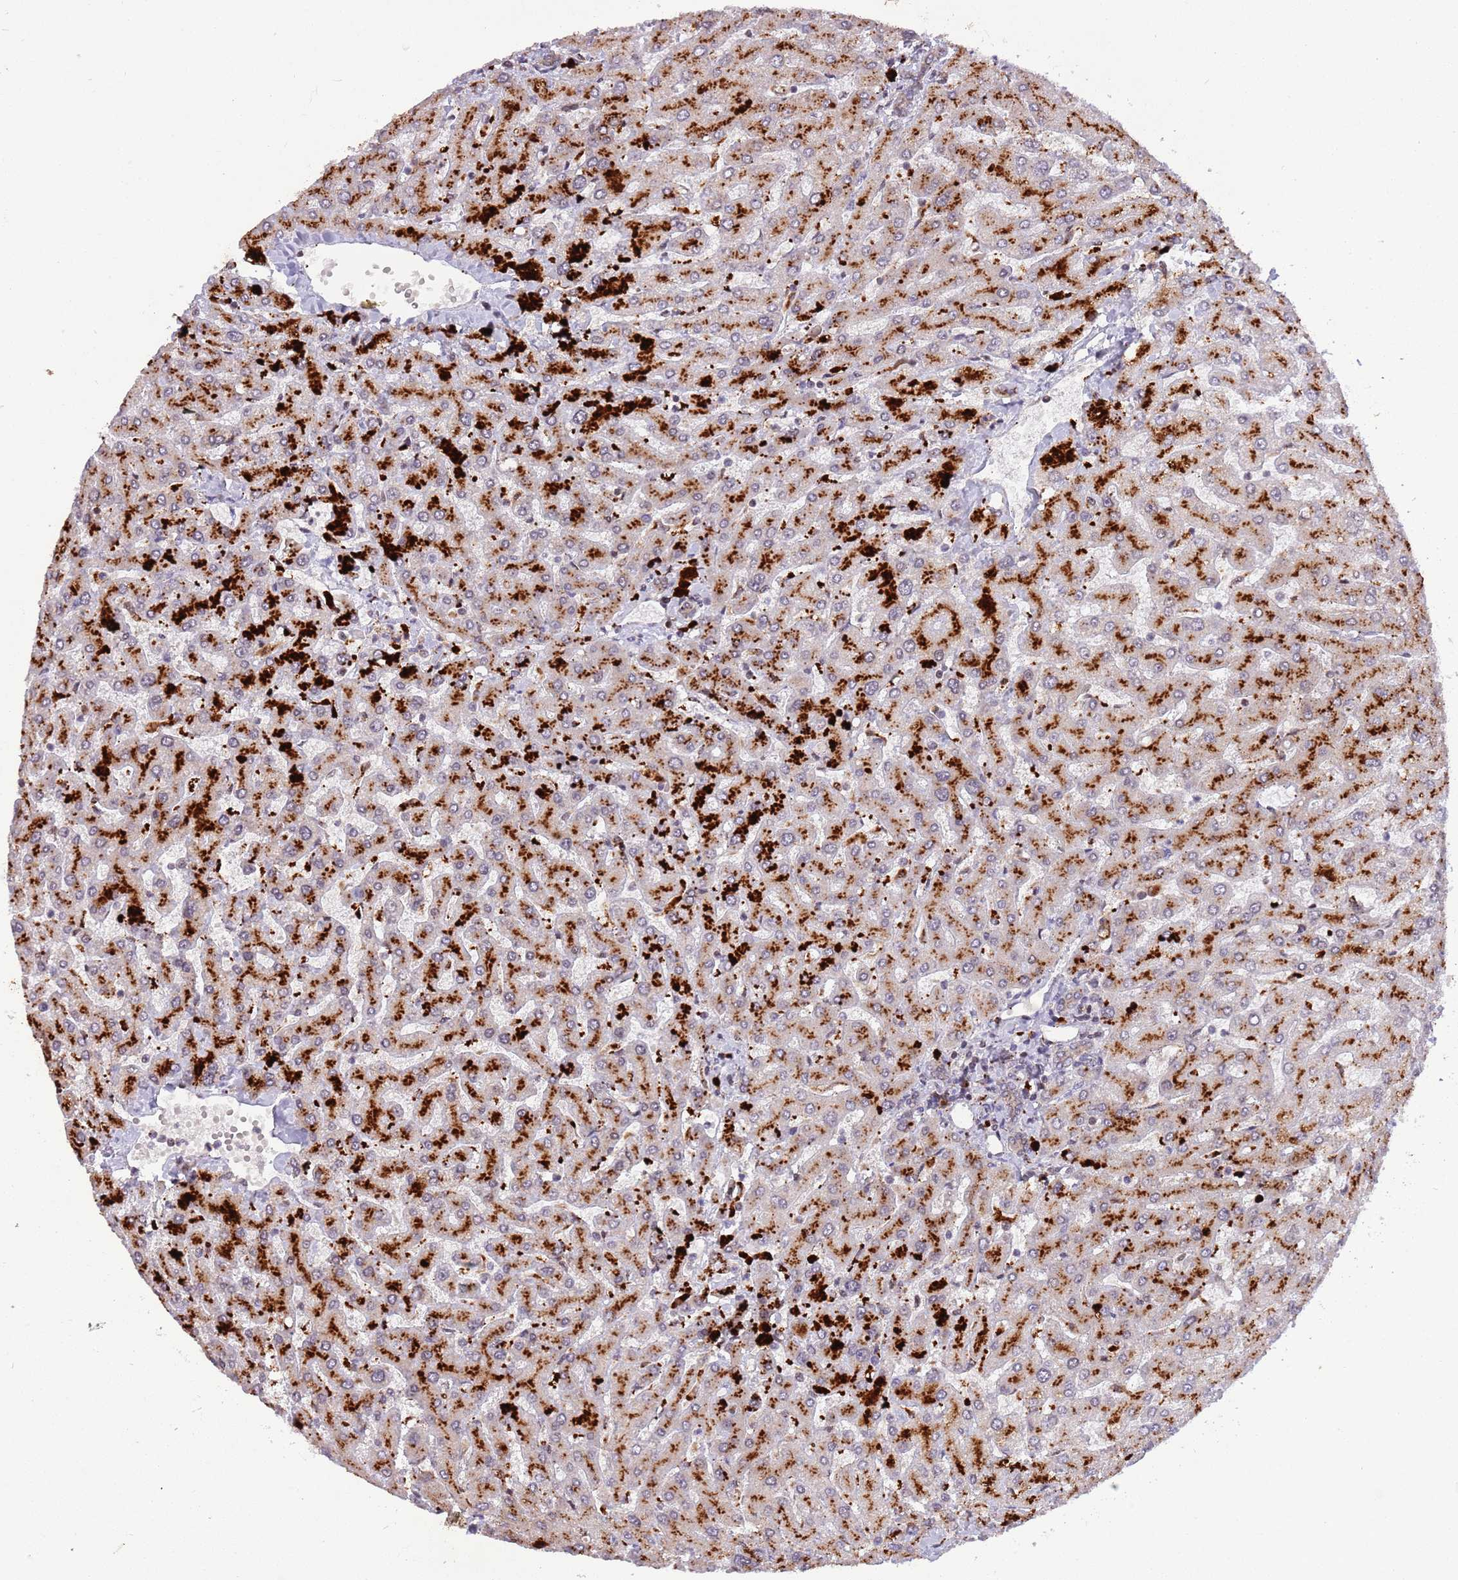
{"staining": {"intensity": "weak", "quantity": ">75%", "location": "cytoplasmic/membranous"}, "tissue": "liver", "cell_type": "Cholangiocytes", "image_type": "normal", "snomed": [{"axis": "morphology", "description": "Normal tissue, NOS"}, {"axis": "topography", "description": "Liver"}], "caption": "Immunohistochemical staining of benign human liver shows >75% levels of weak cytoplasmic/membranous protein staining in about >75% of cholangiocytes.", "gene": "TRIM27", "patient": {"sex": "male", "age": 55}}